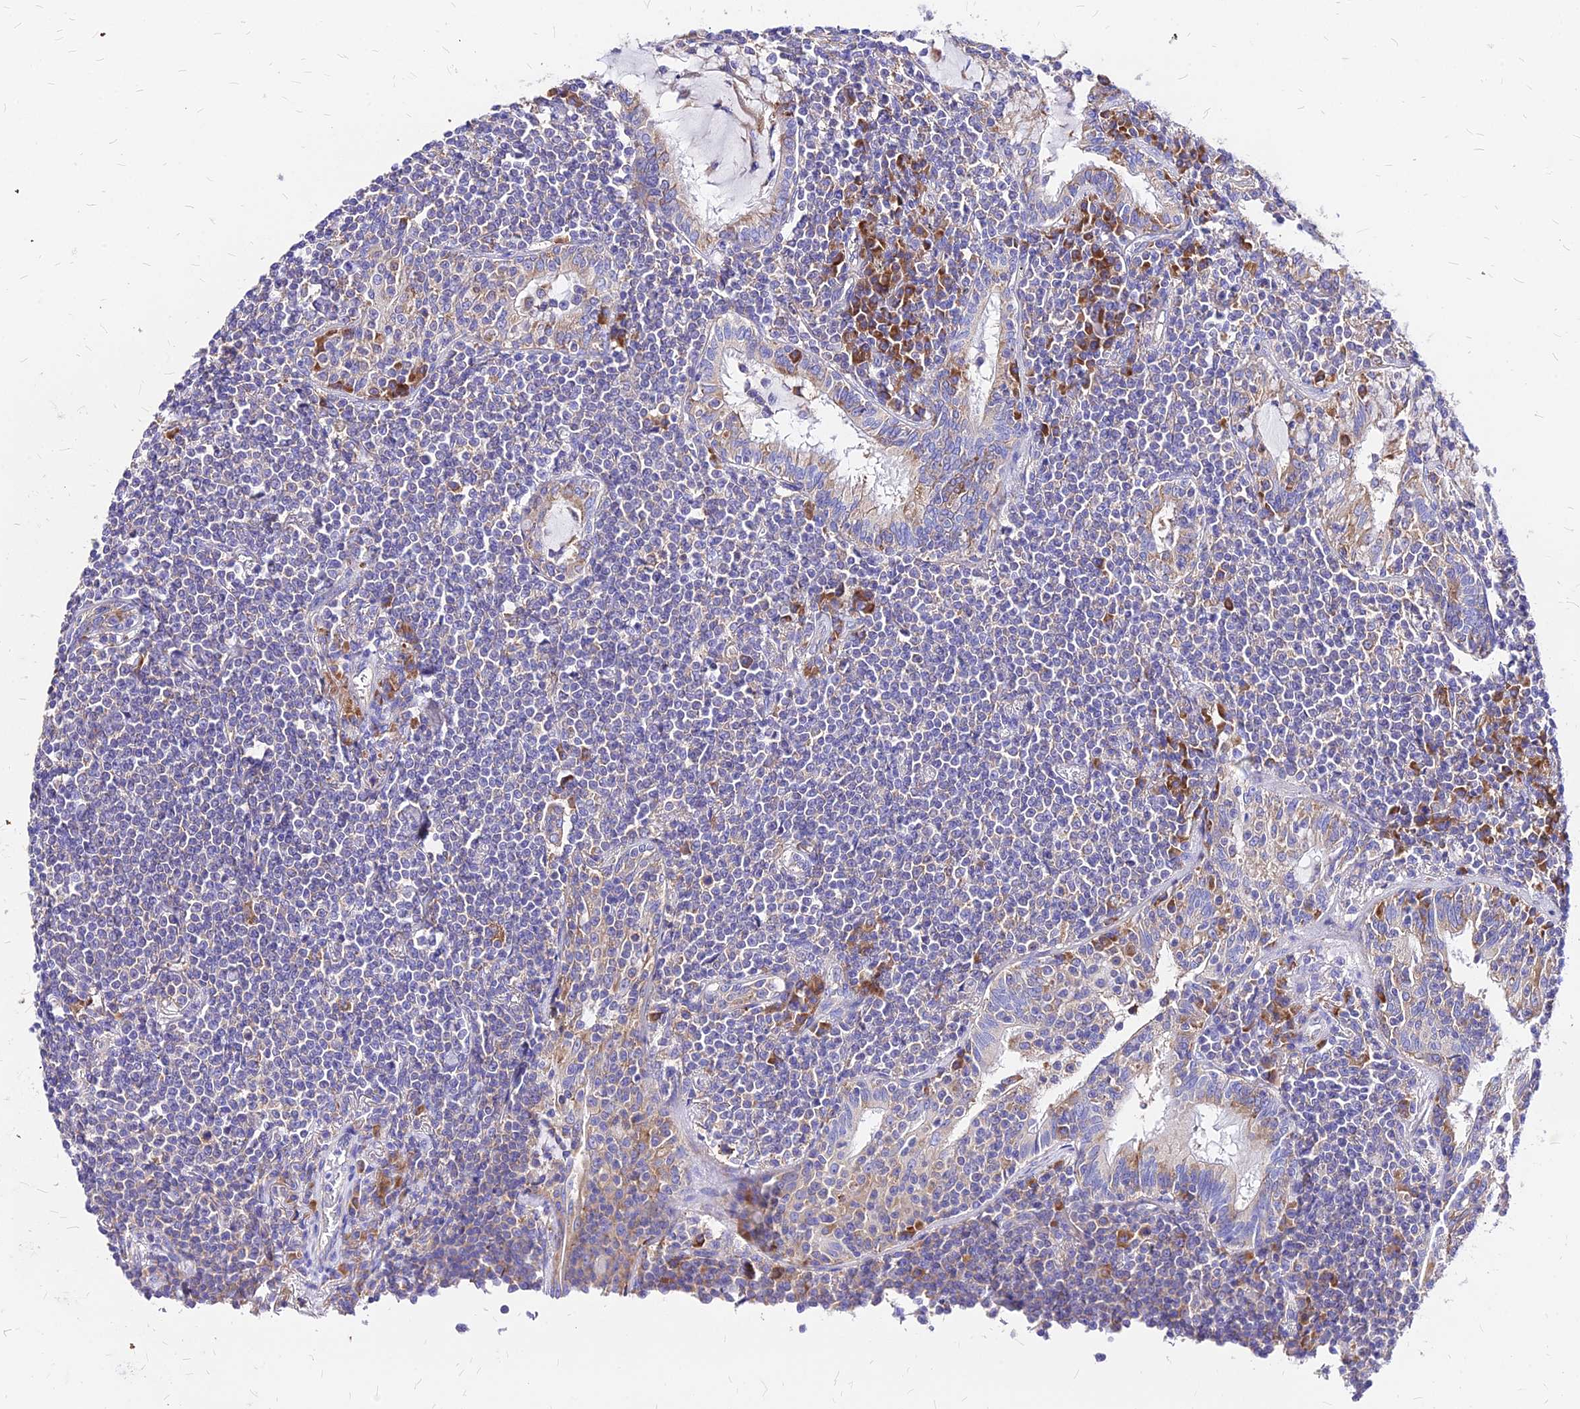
{"staining": {"intensity": "negative", "quantity": "none", "location": "none"}, "tissue": "lymphoma", "cell_type": "Tumor cells", "image_type": "cancer", "snomed": [{"axis": "morphology", "description": "Malignant lymphoma, non-Hodgkin's type, Low grade"}, {"axis": "topography", "description": "Lung"}], "caption": "A histopathology image of malignant lymphoma, non-Hodgkin's type (low-grade) stained for a protein shows no brown staining in tumor cells. The staining is performed using DAB (3,3'-diaminobenzidine) brown chromogen with nuclei counter-stained in using hematoxylin.", "gene": "RPL19", "patient": {"sex": "female", "age": 71}}